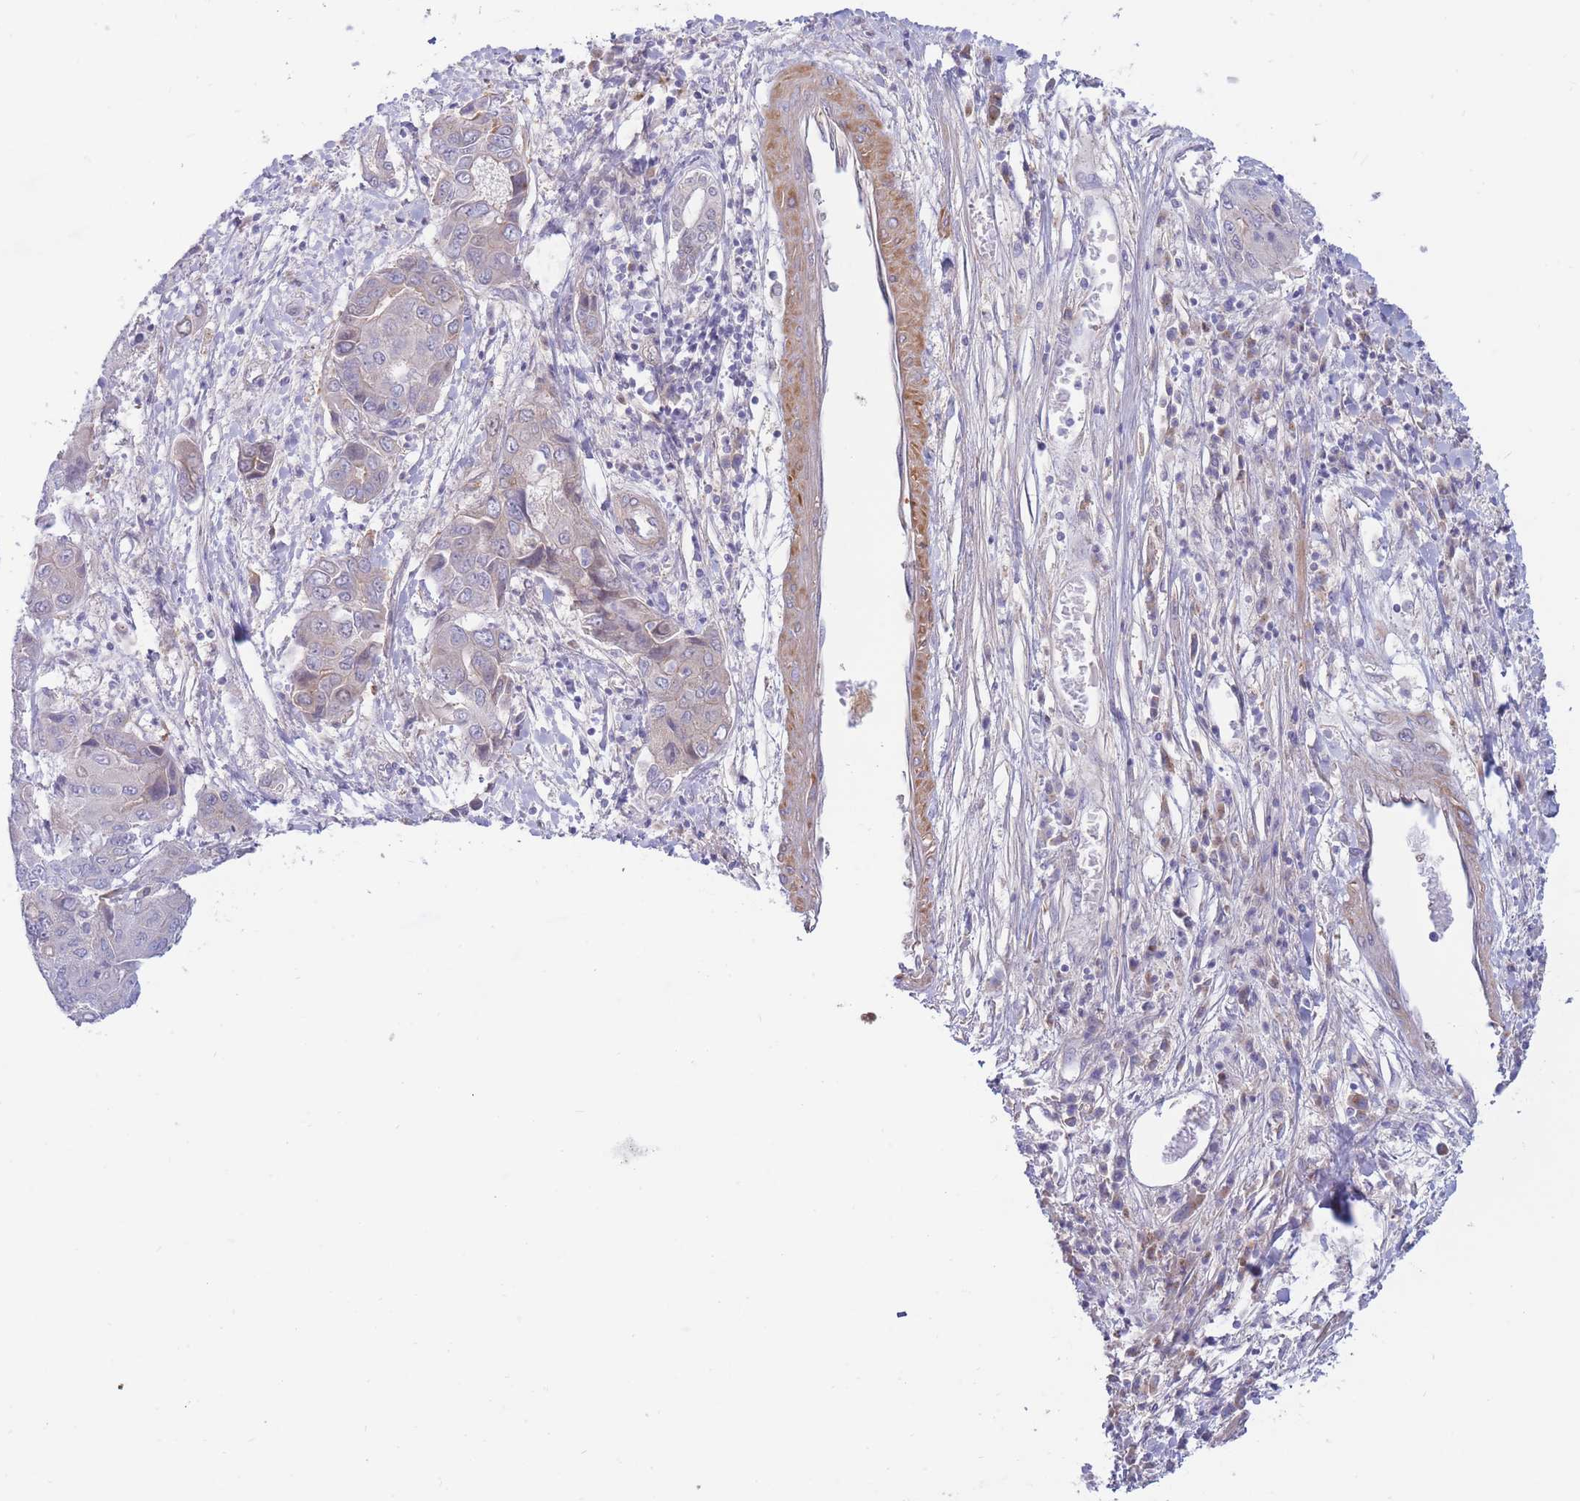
{"staining": {"intensity": "negative", "quantity": "none", "location": "none"}, "tissue": "liver cancer", "cell_type": "Tumor cells", "image_type": "cancer", "snomed": [{"axis": "morphology", "description": "Cholangiocarcinoma"}, {"axis": "topography", "description": "Liver"}], "caption": "Liver cancer stained for a protein using immunohistochemistry (IHC) reveals no expression tumor cells.", "gene": "APOL4", "patient": {"sex": "male", "age": 67}}